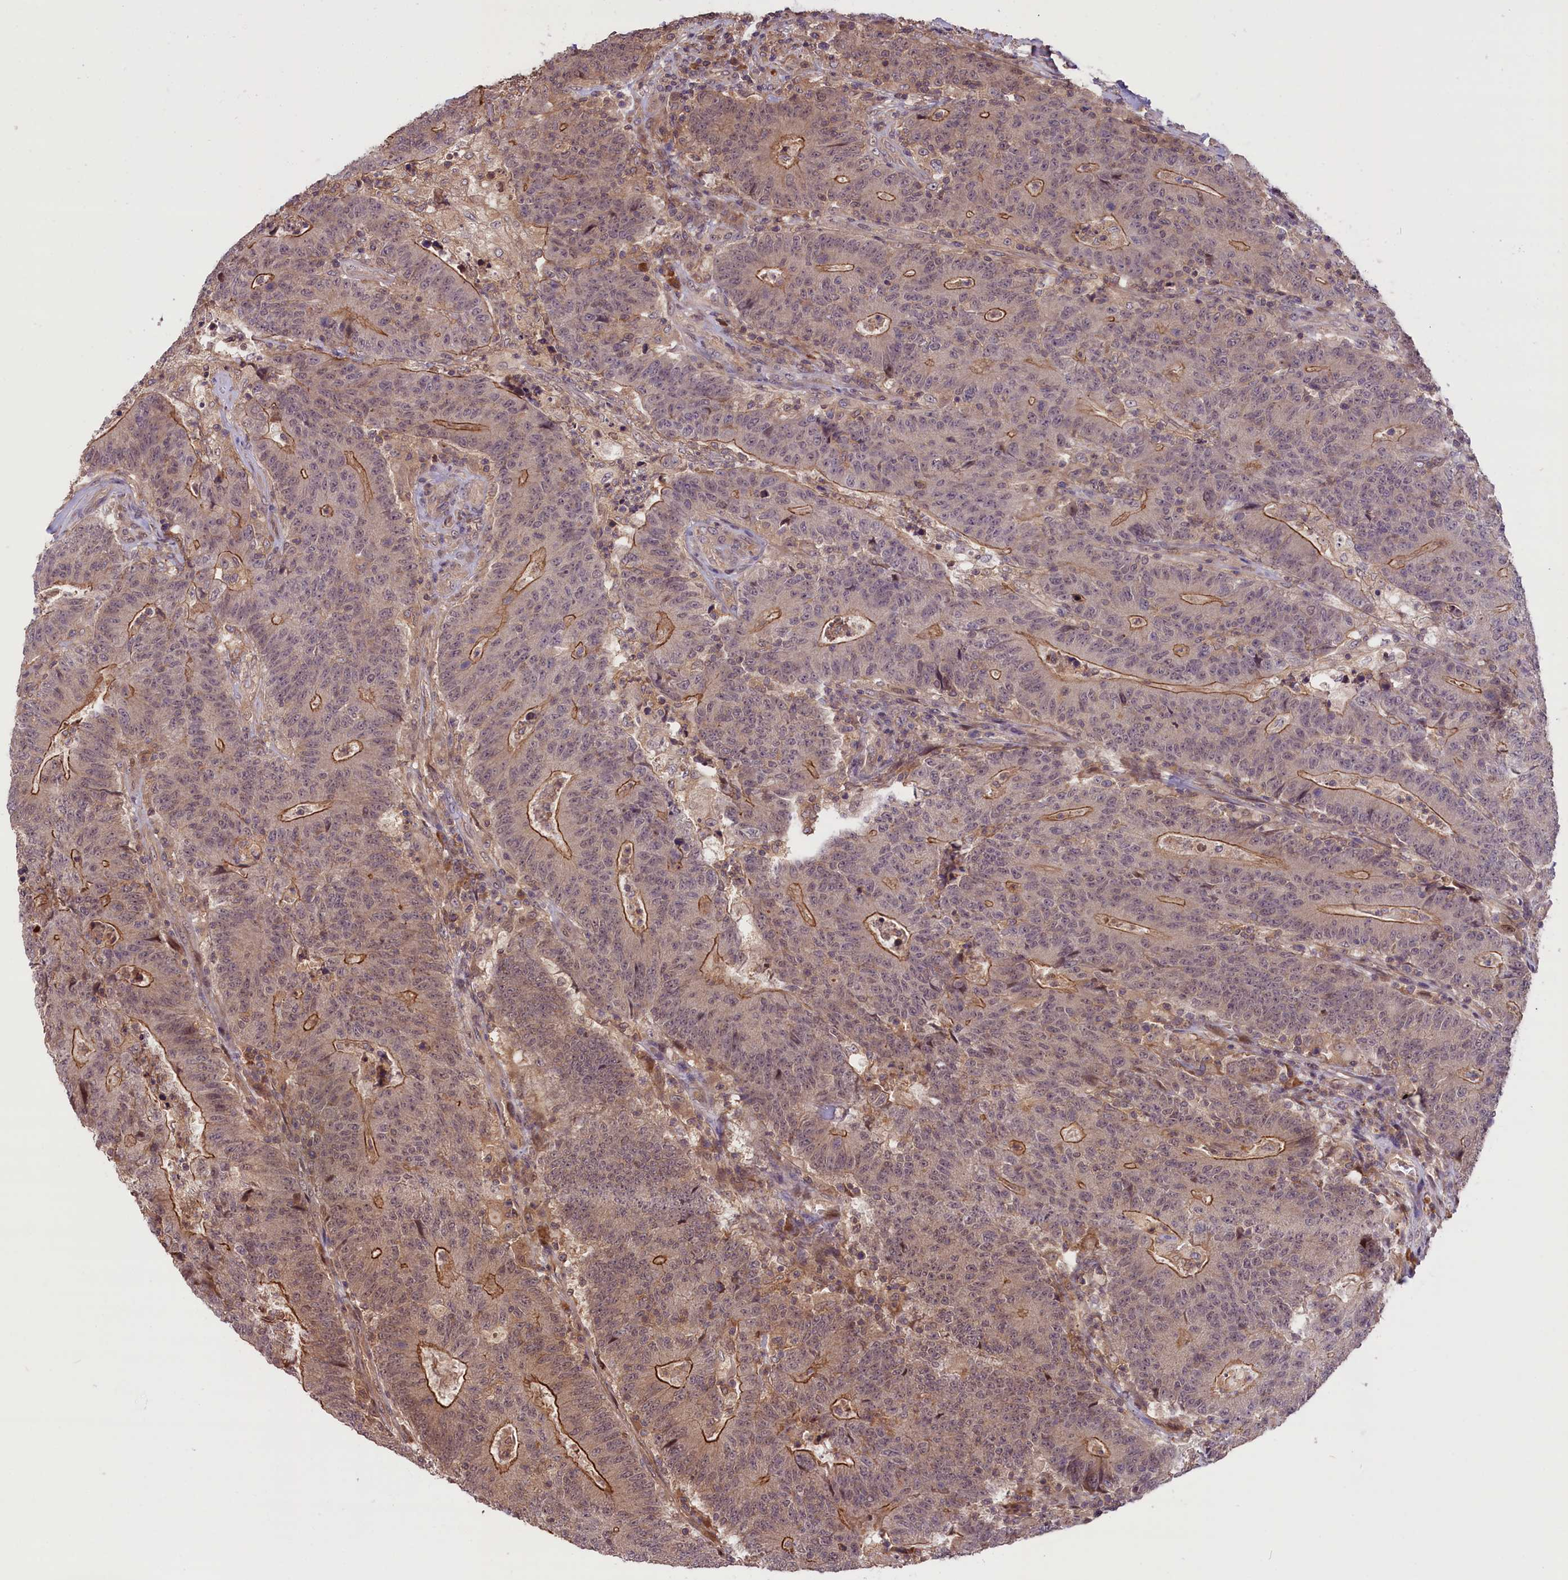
{"staining": {"intensity": "strong", "quantity": "25%-75%", "location": "cytoplasmic/membranous"}, "tissue": "colorectal cancer", "cell_type": "Tumor cells", "image_type": "cancer", "snomed": [{"axis": "morphology", "description": "Adenocarcinoma, NOS"}, {"axis": "topography", "description": "Colon"}], "caption": "IHC of human colorectal cancer (adenocarcinoma) displays high levels of strong cytoplasmic/membranous staining in approximately 25%-75% of tumor cells. (Stains: DAB in brown, nuclei in blue, Microscopy: brightfield microscopy at high magnification).", "gene": "RIC8A", "patient": {"sex": "female", "age": 75}}